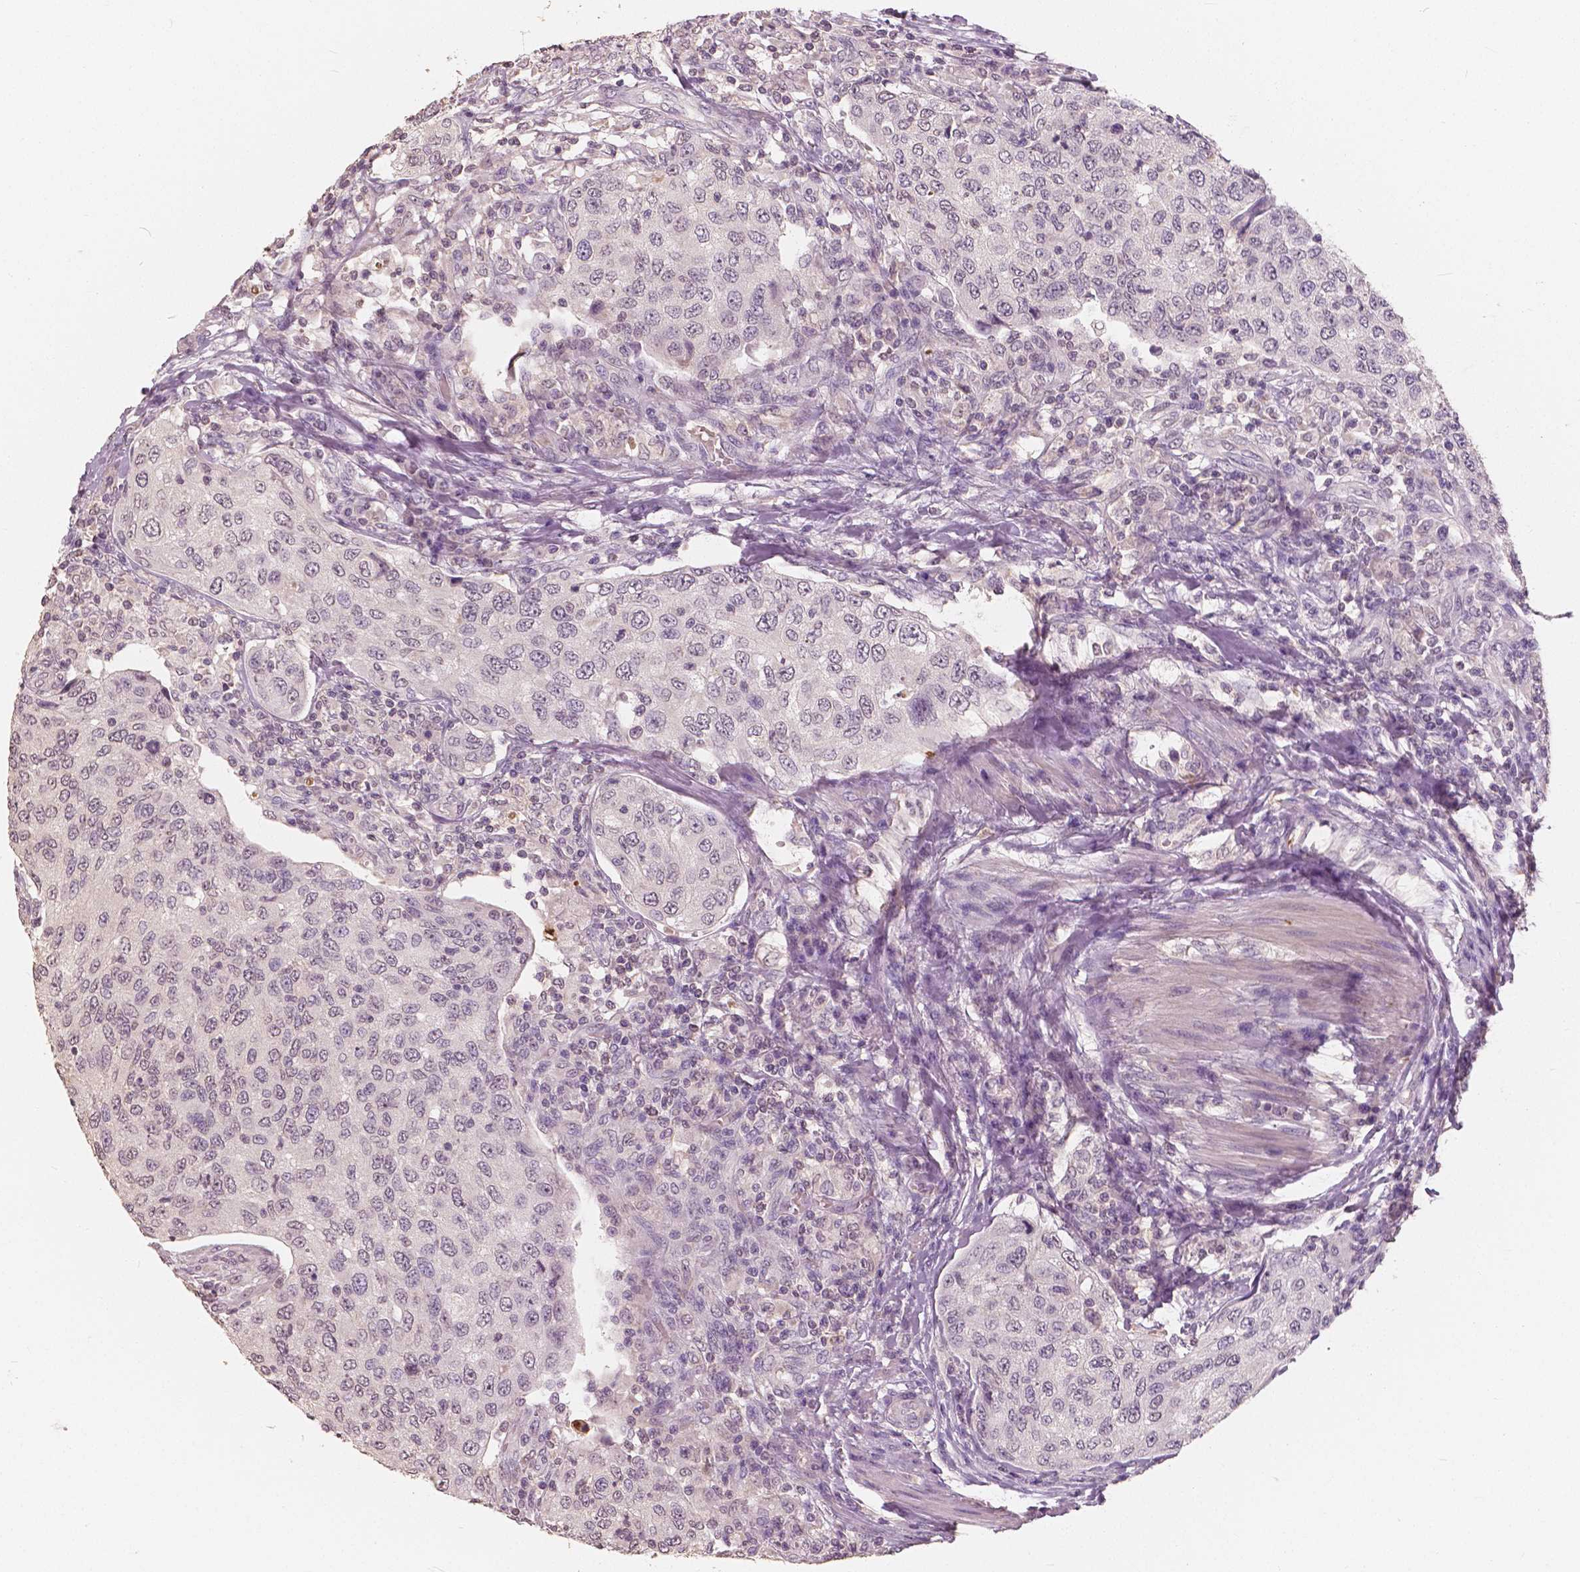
{"staining": {"intensity": "negative", "quantity": "none", "location": "none"}, "tissue": "urothelial cancer", "cell_type": "Tumor cells", "image_type": "cancer", "snomed": [{"axis": "morphology", "description": "Urothelial carcinoma, High grade"}, {"axis": "topography", "description": "Urinary bladder"}], "caption": "Tumor cells are negative for brown protein staining in urothelial cancer. Nuclei are stained in blue.", "gene": "SAT2", "patient": {"sex": "female", "age": 78}}